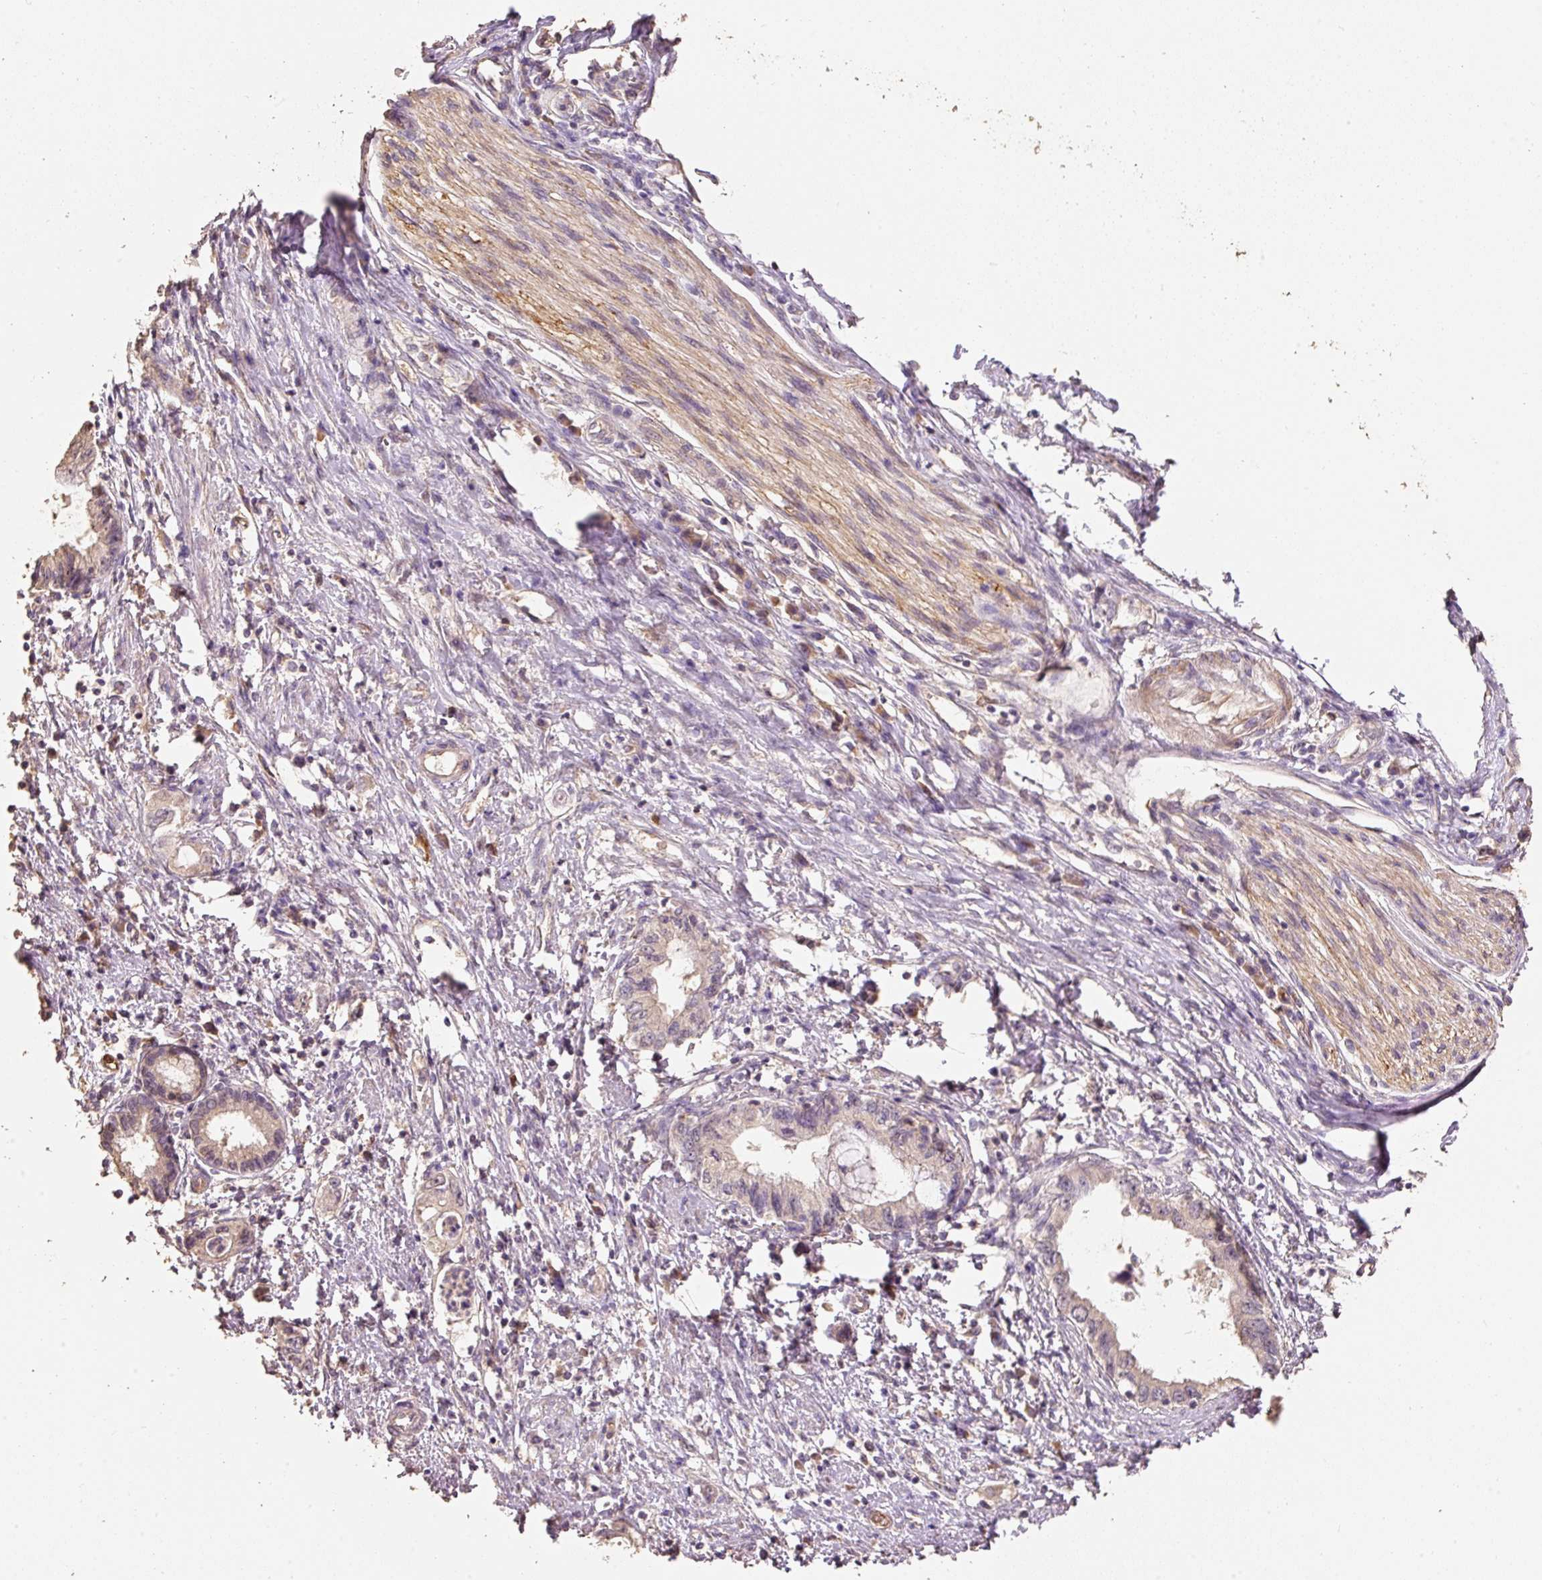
{"staining": {"intensity": "weak", "quantity": ">75%", "location": "cytoplasmic/membranous,nuclear"}, "tissue": "pancreatic cancer", "cell_type": "Tumor cells", "image_type": "cancer", "snomed": [{"axis": "morphology", "description": "Adenocarcinoma, NOS"}, {"axis": "topography", "description": "Pancreas"}], "caption": "Brown immunohistochemical staining in human pancreatic cancer shows weak cytoplasmic/membranous and nuclear positivity in about >75% of tumor cells.", "gene": "HERC2", "patient": {"sex": "female", "age": 73}}